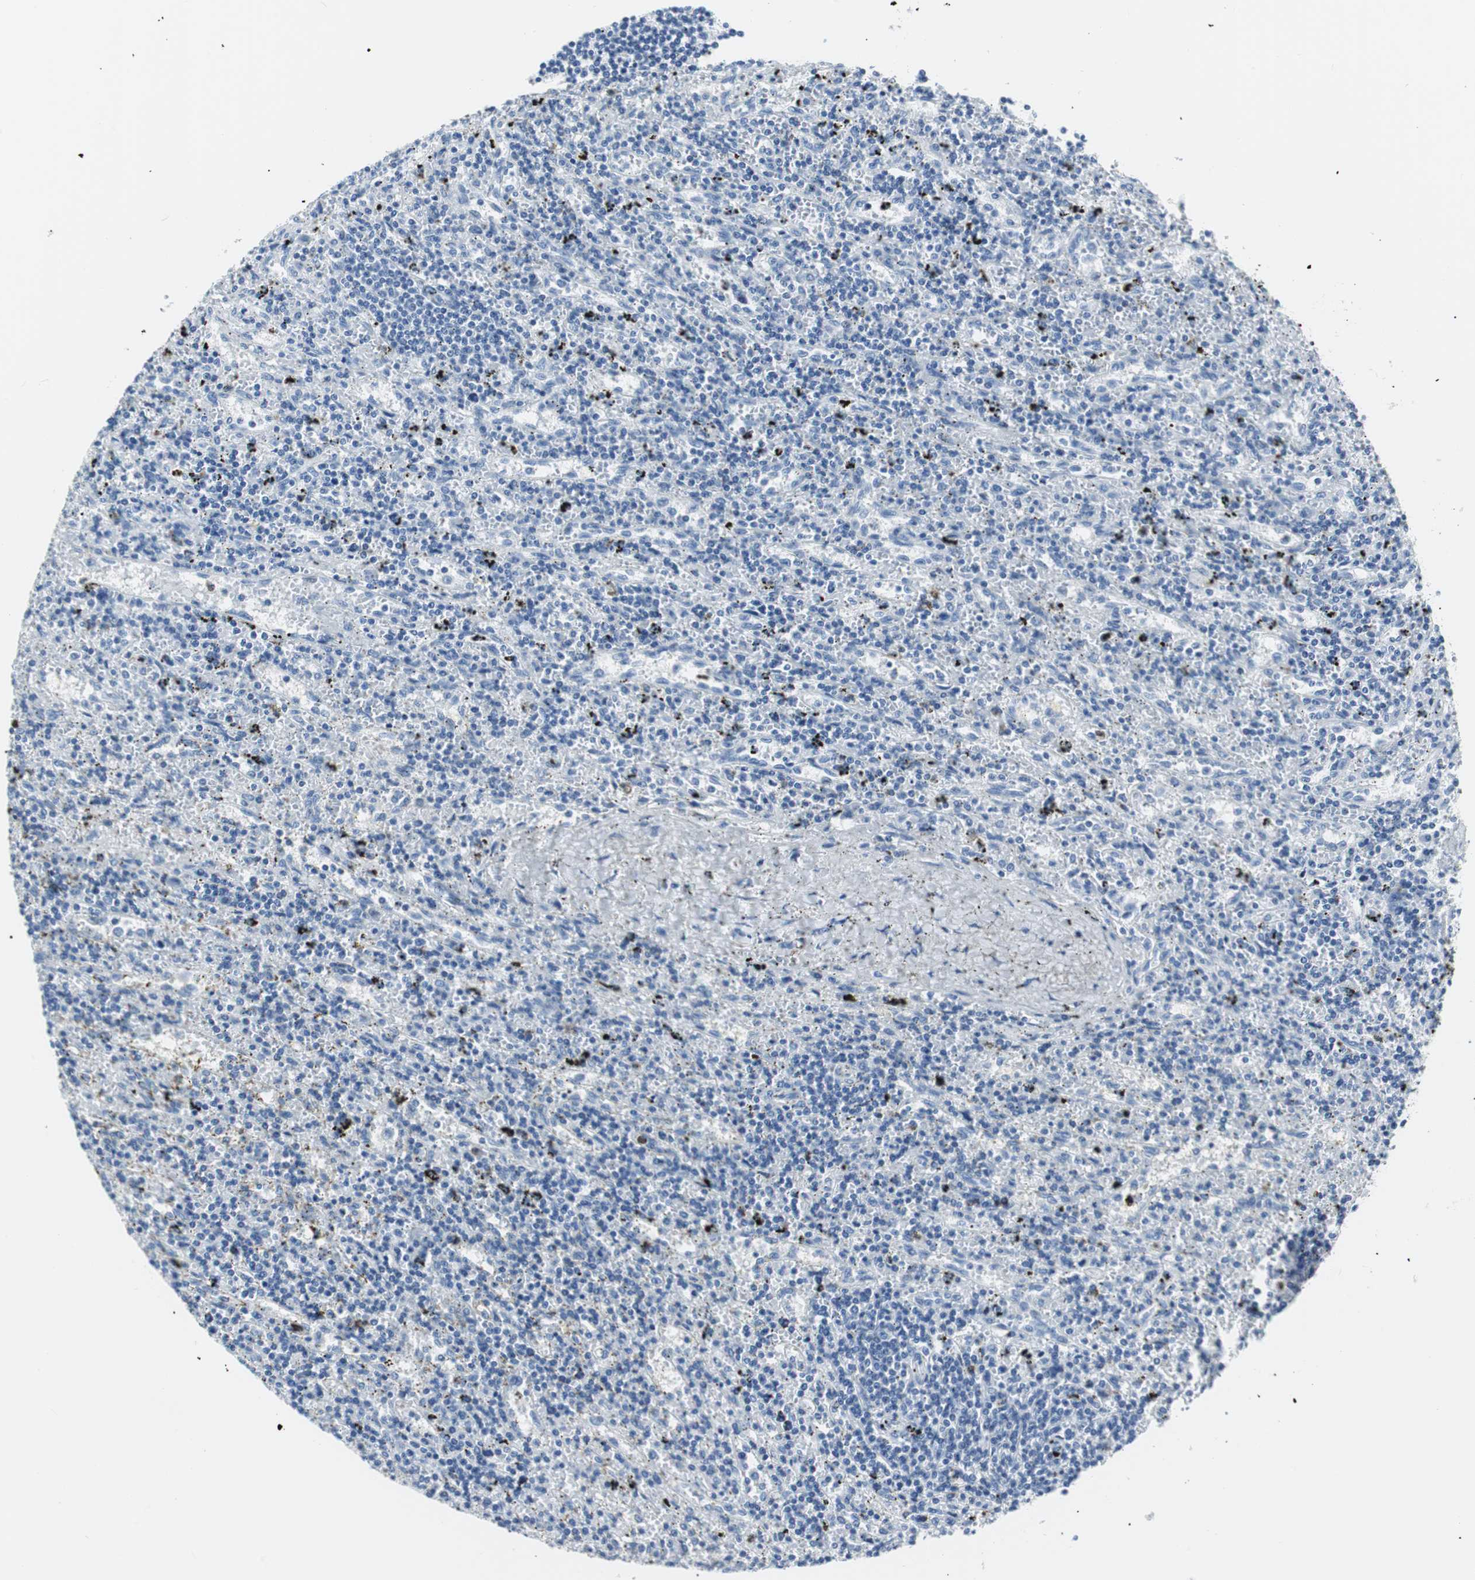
{"staining": {"intensity": "negative", "quantity": "none", "location": "none"}, "tissue": "lymphoma", "cell_type": "Tumor cells", "image_type": "cancer", "snomed": [{"axis": "morphology", "description": "Malignant lymphoma, non-Hodgkin's type, Low grade"}, {"axis": "topography", "description": "Spleen"}], "caption": "Immunohistochemistry (IHC) of low-grade malignant lymphoma, non-Hodgkin's type shows no expression in tumor cells.", "gene": "GAP43", "patient": {"sex": "male", "age": 76}}